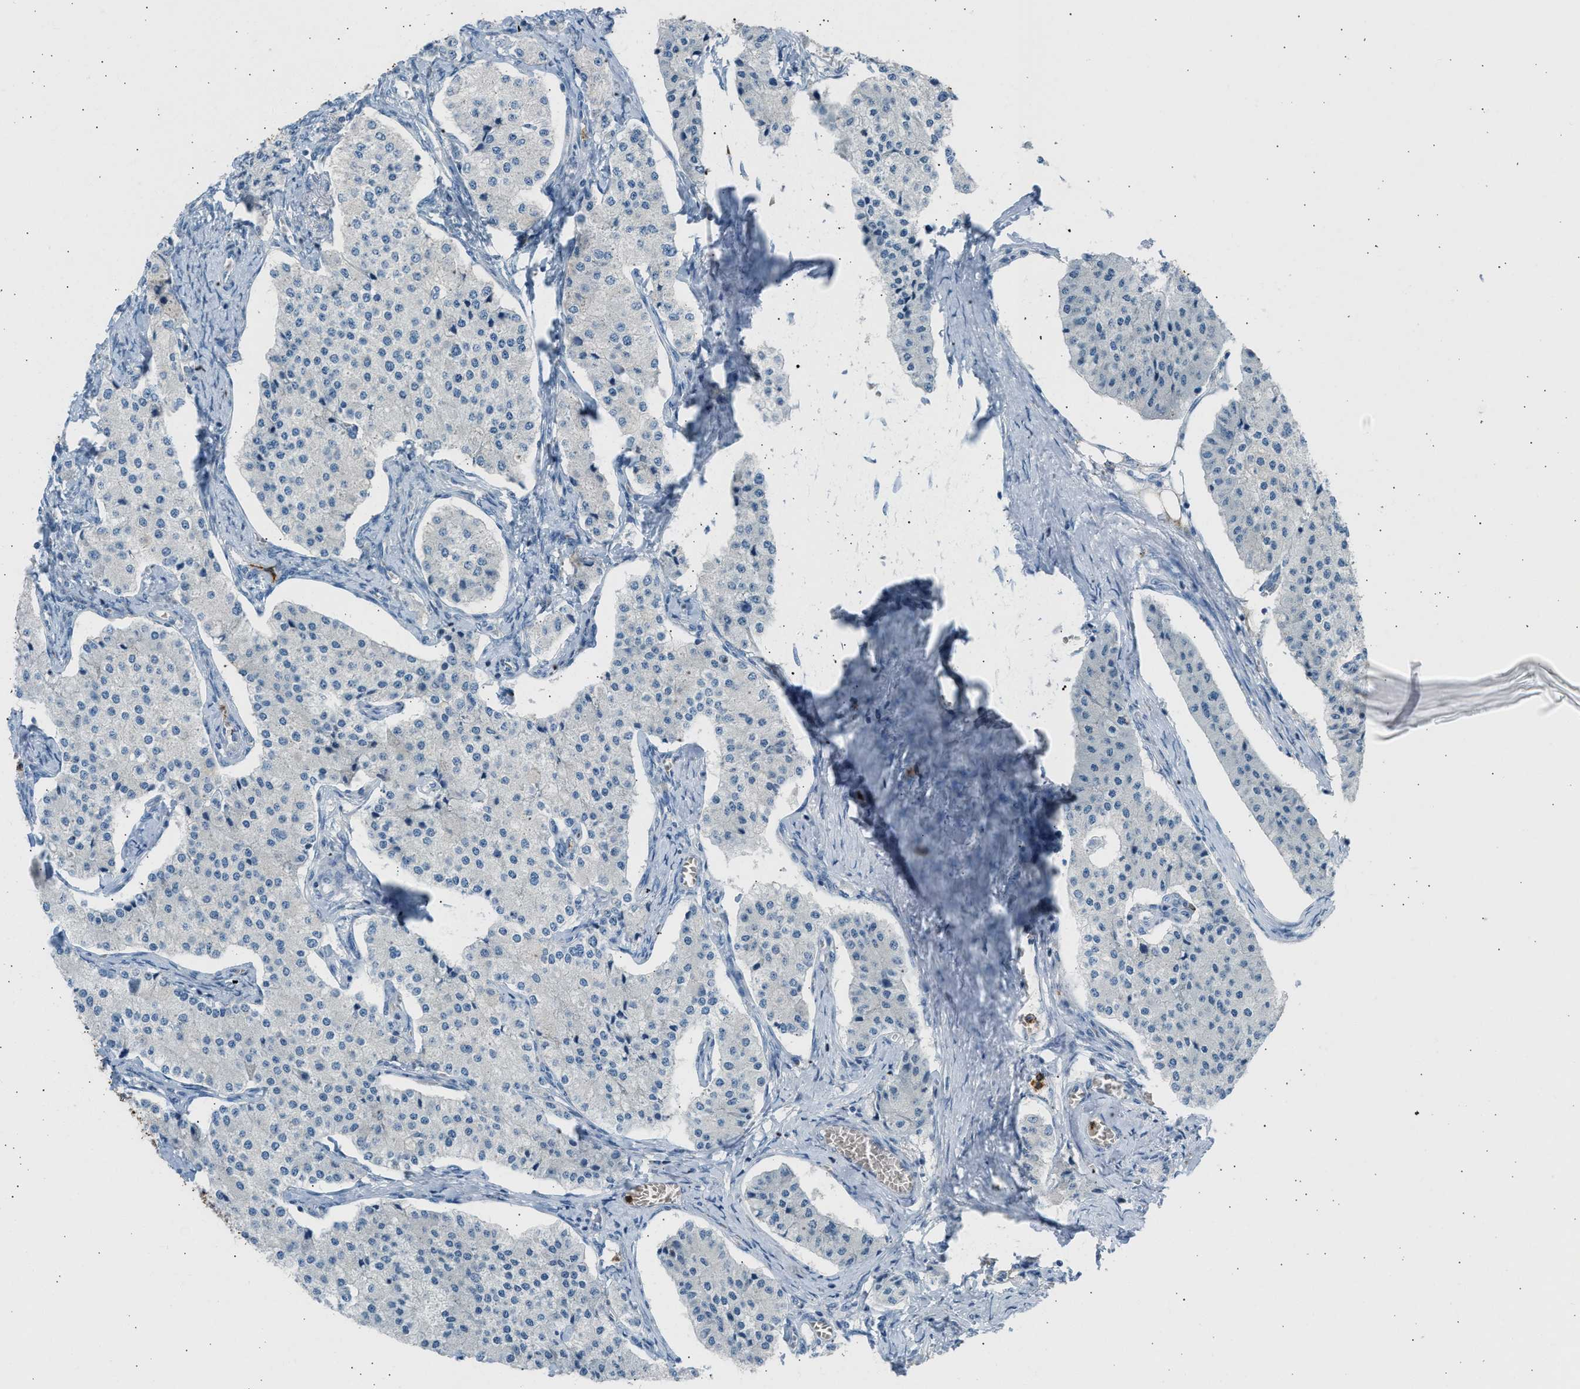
{"staining": {"intensity": "negative", "quantity": "none", "location": "none"}, "tissue": "carcinoid", "cell_type": "Tumor cells", "image_type": "cancer", "snomed": [{"axis": "morphology", "description": "Carcinoid, malignant, NOS"}, {"axis": "topography", "description": "Colon"}], "caption": "The photomicrograph demonstrates no significant staining in tumor cells of carcinoid.", "gene": "TRIM50", "patient": {"sex": "female", "age": 52}}